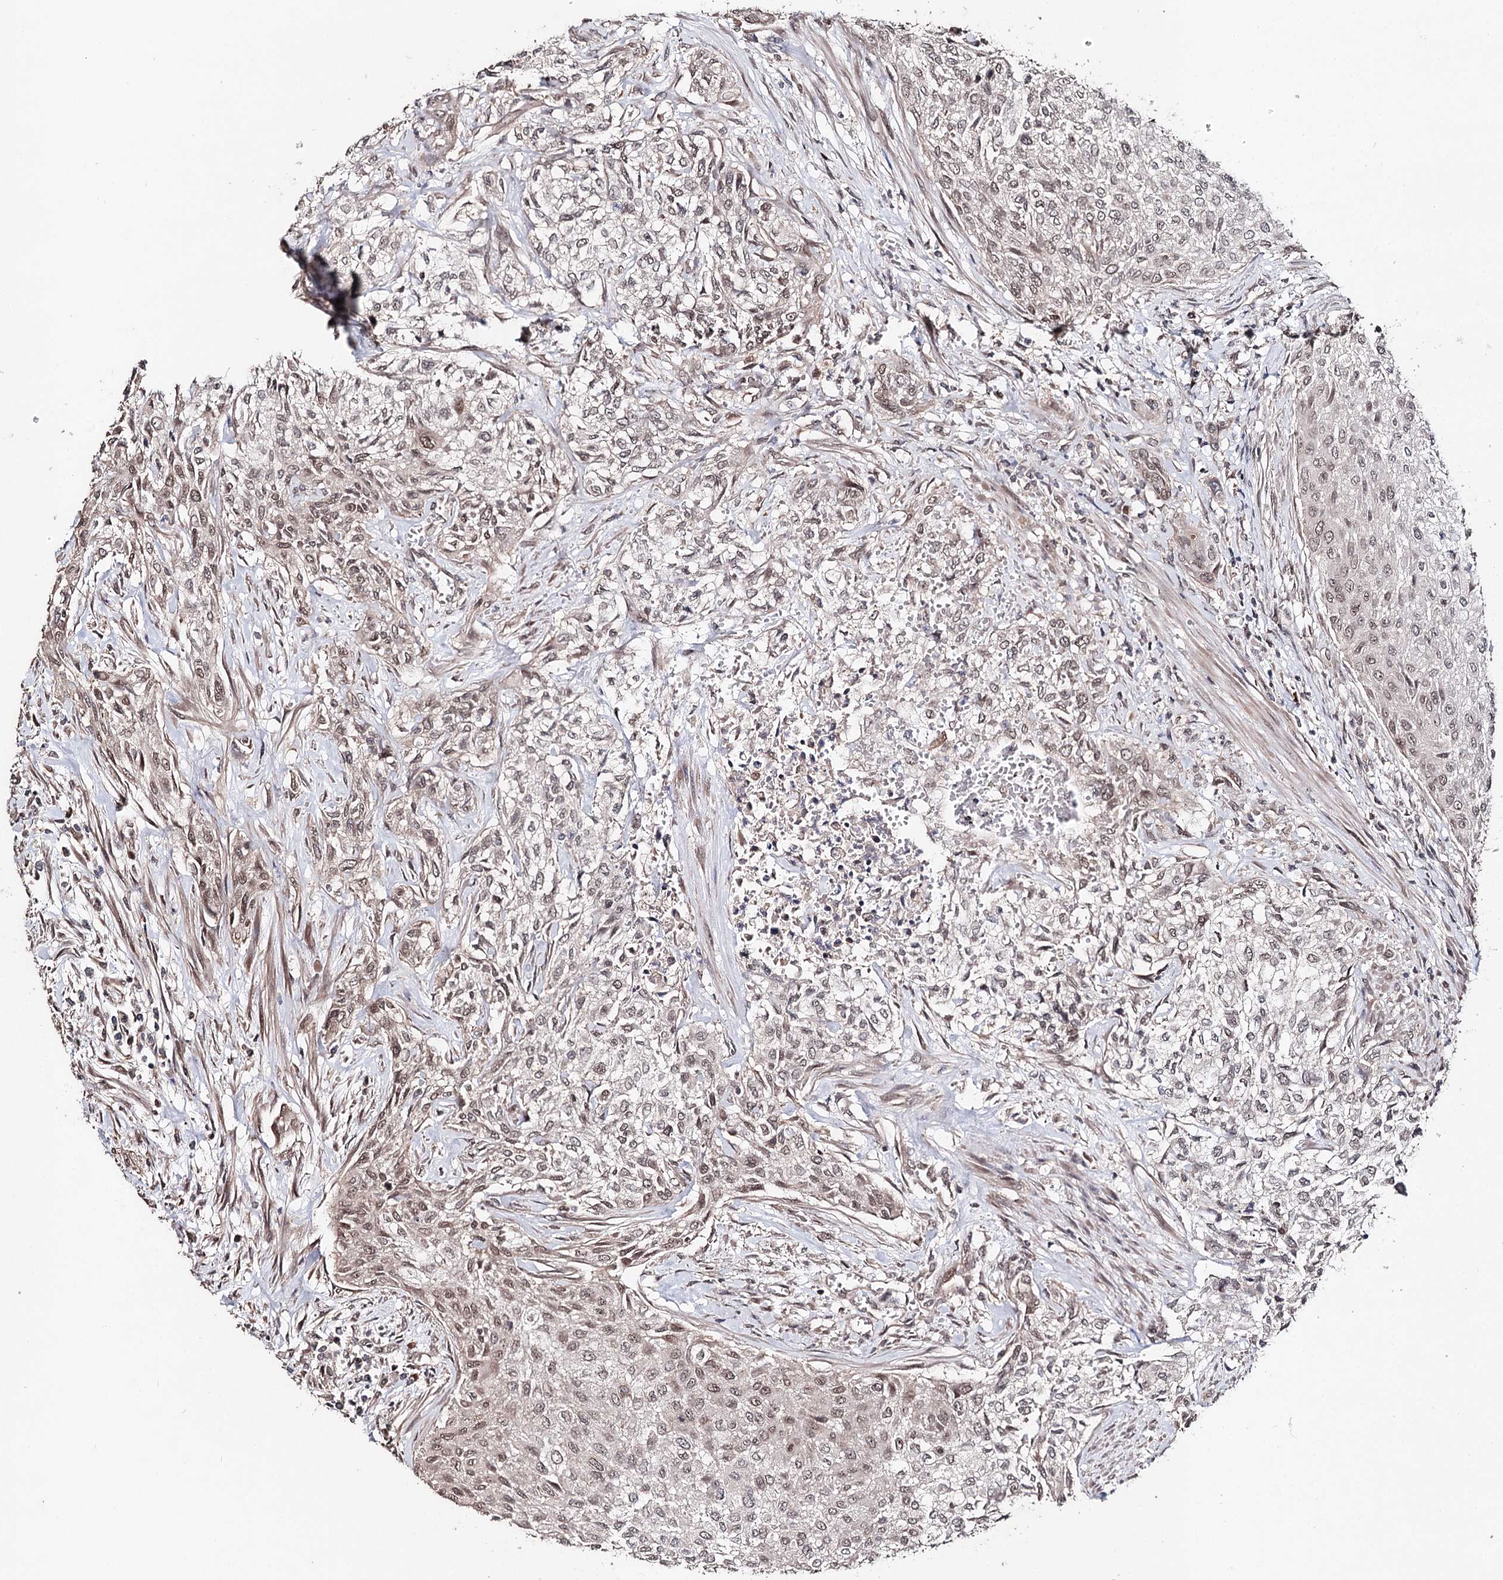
{"staining": {"intensity": "weak", "quantity": ">75%", "location": "nuclear"}, "tissue": "urothelial cancer", "cell_type": "Tumor cells", "image_type": "cancer", "snomed": [{"axis": "morphology", "description": "Normal tissue, NOS"}, {"axis": "morphology", "description": "Urothelial carcinoma, NOS"}, {"axis": "topography", "description": "Urinary bladder"}, {"axis": "topography", "description": "Peripheral nerve tissue"}], "caption": "About >75% of tumor cells in human transitional cell carcinoma reveal weak nuclear protein positivity as visualized by brown immunohistochemical staining.", "gene": "NOPCHAP1", "patient": {"sex": "male", "age": 35}}